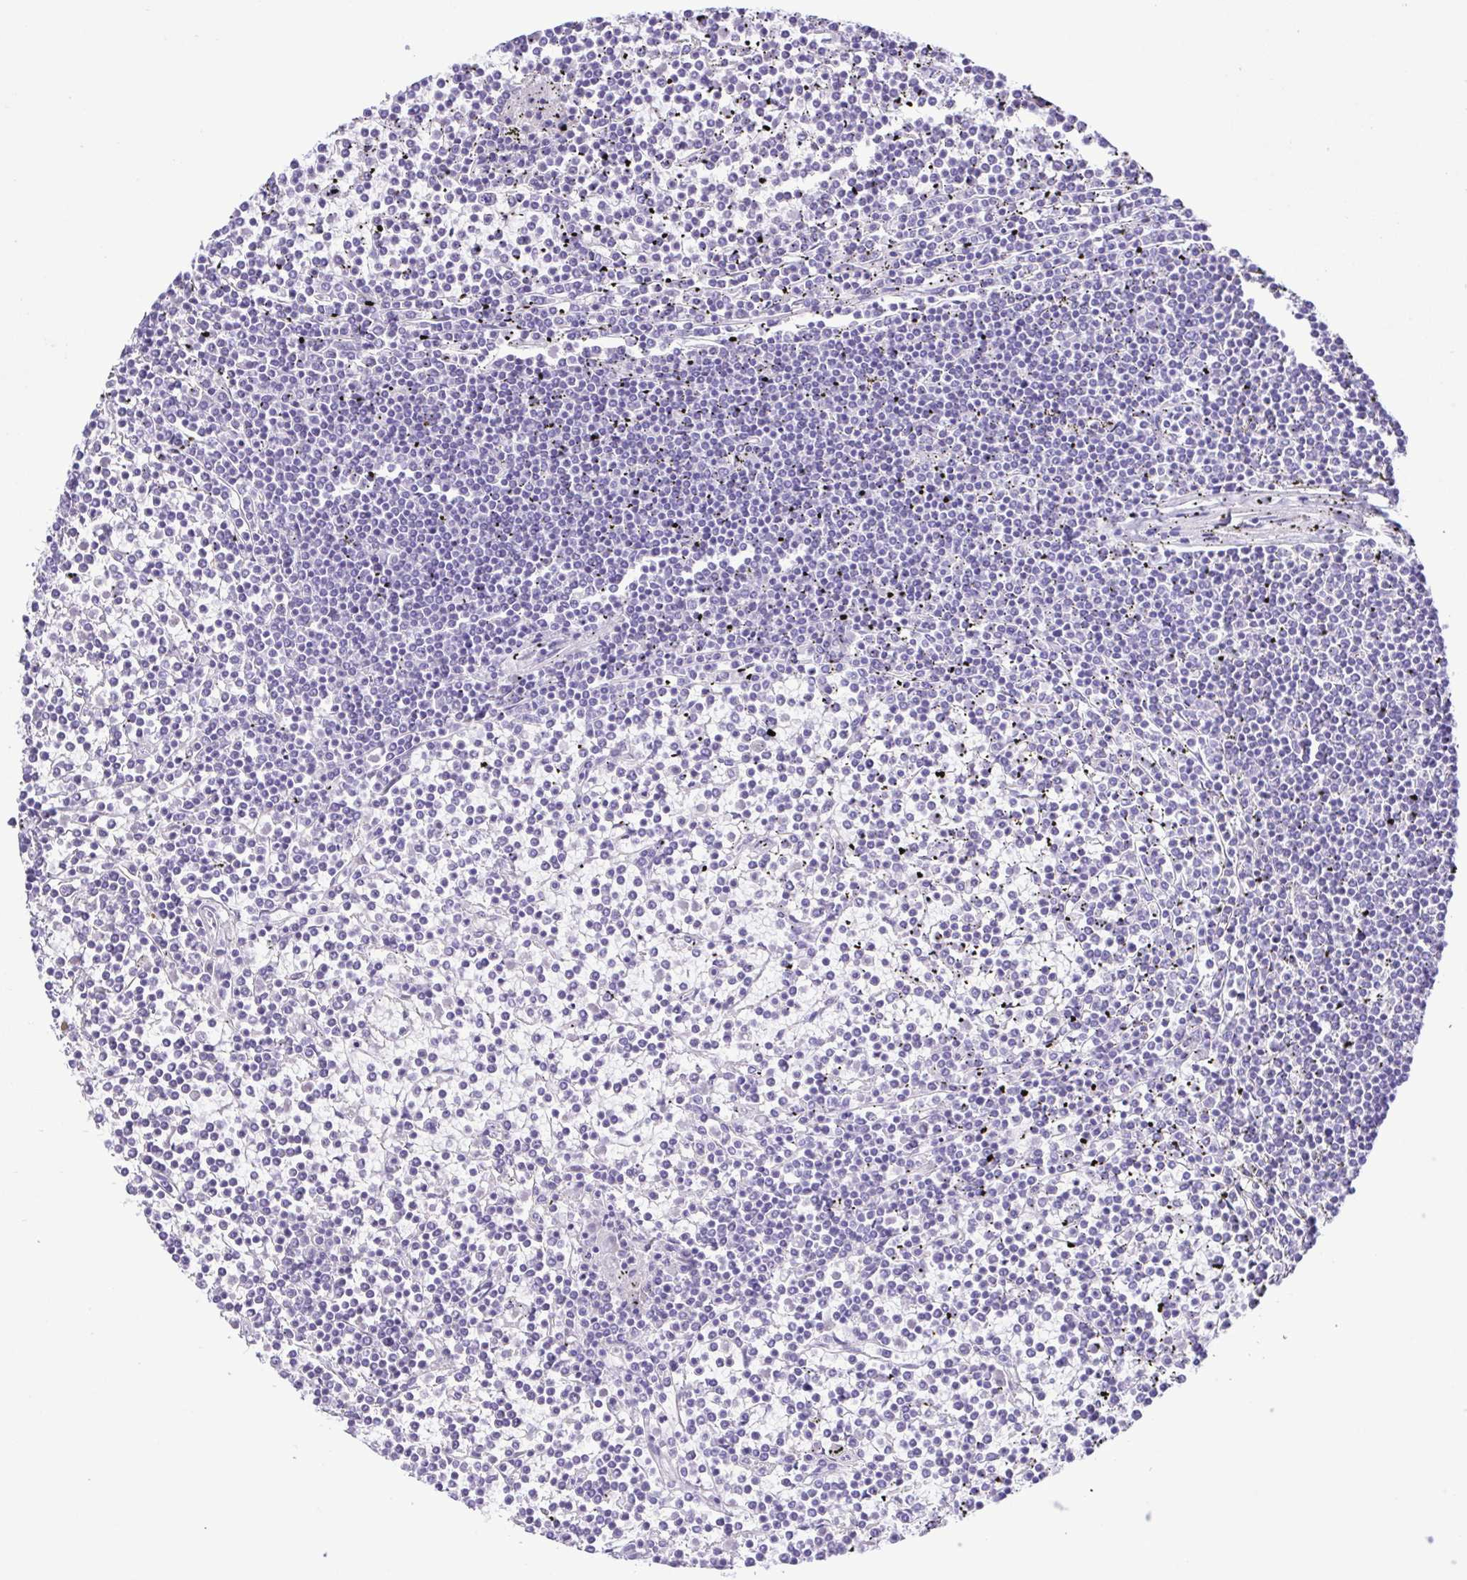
{"staining": {"intensity": "negative", "quantity": "none", "location": "none"}, "tissue": "lymphoma", "cell_type": "Tumor cells", "image_type": "cancer", "snomed": [{"axis": "morphology", "description": "Malignant lymphoma, non-Hodgkin's type, Low grade"}, {"axis": "topography", "description": "Spleen"}], "caption": "Tumor cells show no significant protein expression in malignant lymphoma, non-Hodgkin's type (low-grade). Brightfield microscopy of immunohistochemistry (IHC) stained with DAB (3,3'-diaminobenzidine) (brown) and hematoxylin (blue), captured at high magnification.", "gene": "CYP17A1", "patient": {"sex": "female", "age": 19}}